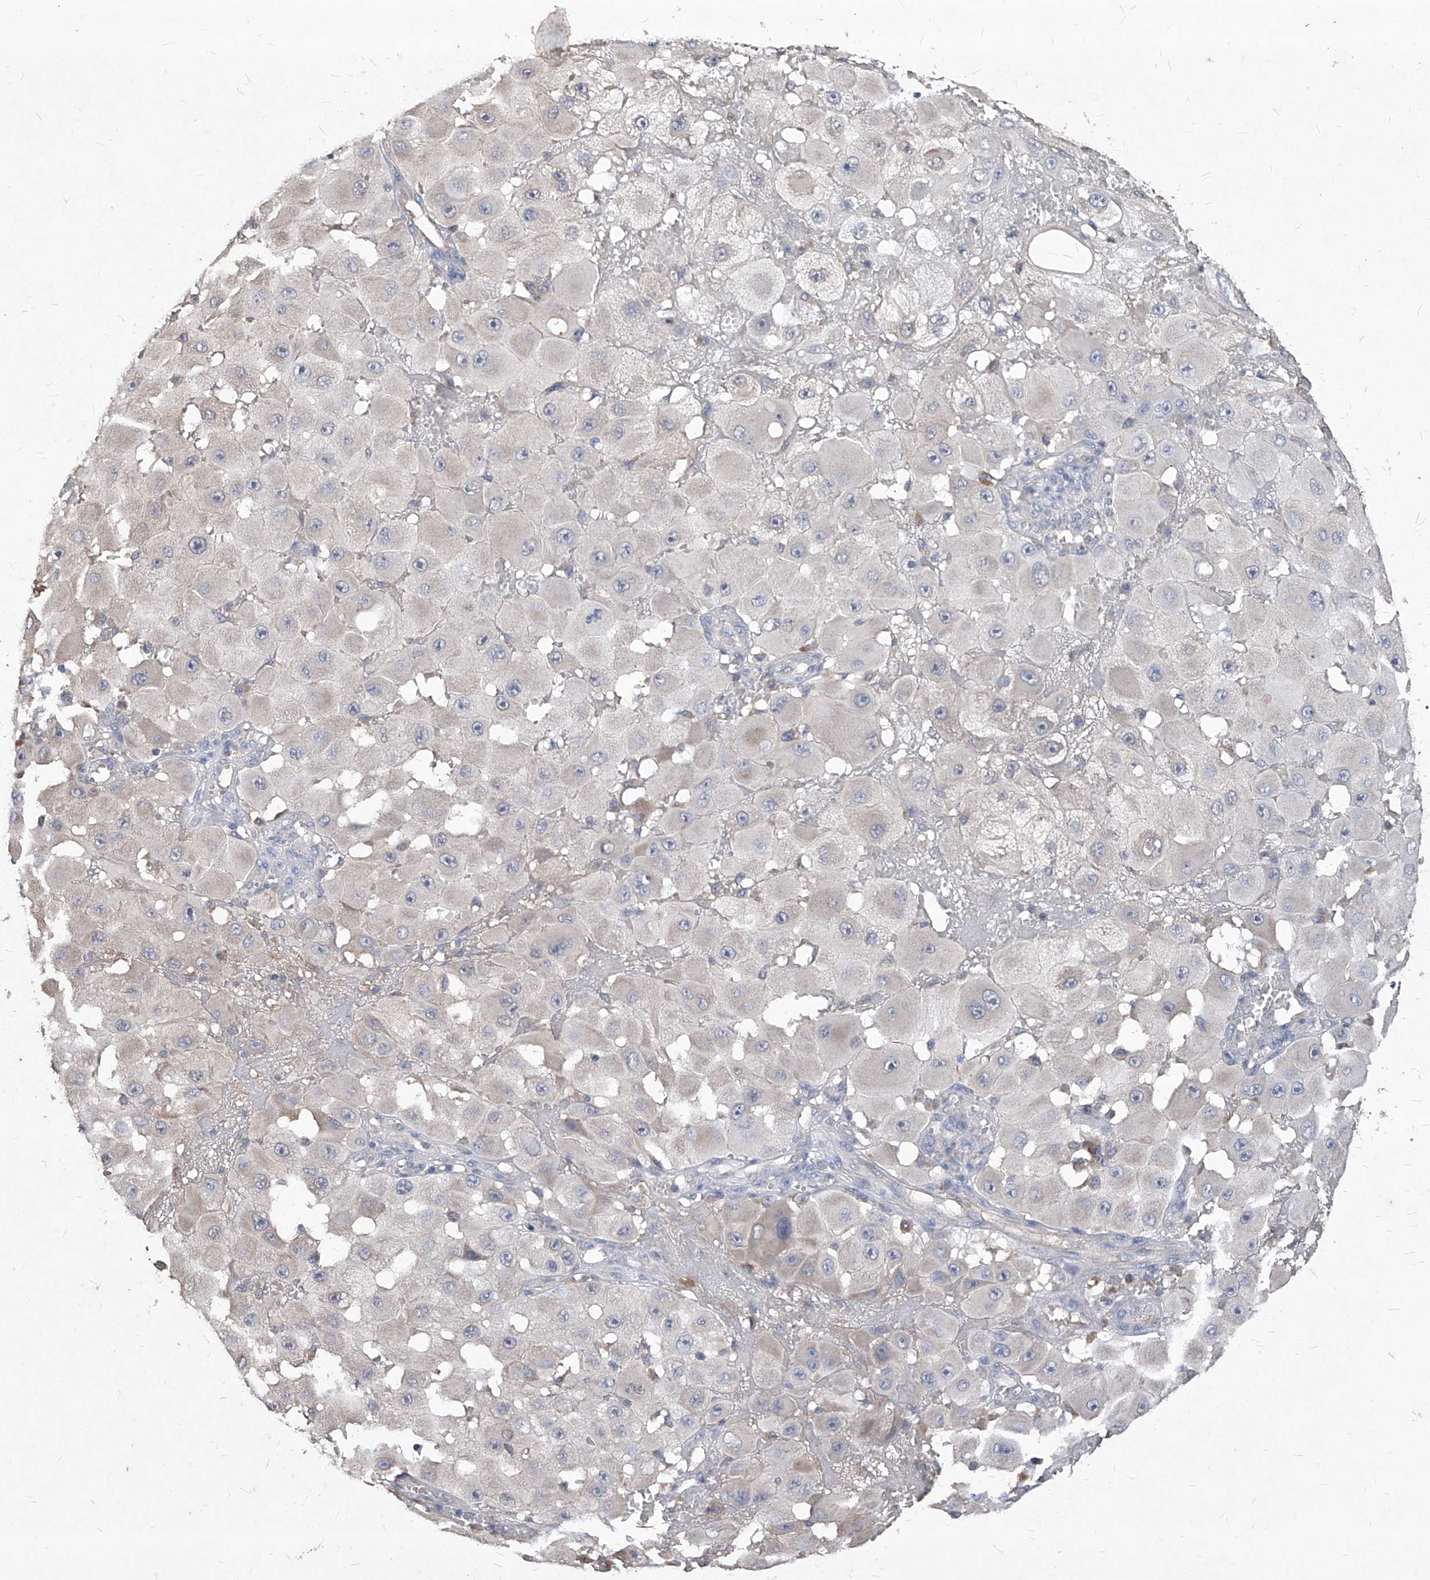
{"staining": {"intensity": "negative", "quantity": "none", "location": "none"}, "tissue": "melanoma", "cell_type": "Tumor cells", "image_type": "cancer", "snomed": [{"axis": "morphology", "description": "Malignant melanoma, NOS"}, {"axis": "topography", "description": "Skin"}], "caption": "Micrograph shows no significant protein positivity in tumor cells of melanoma. (Immunohistochemistry, brightfield microscopy, high magnification).", "gene": "SYNGR1", "patient": {"sex": "female", "age": 81}}